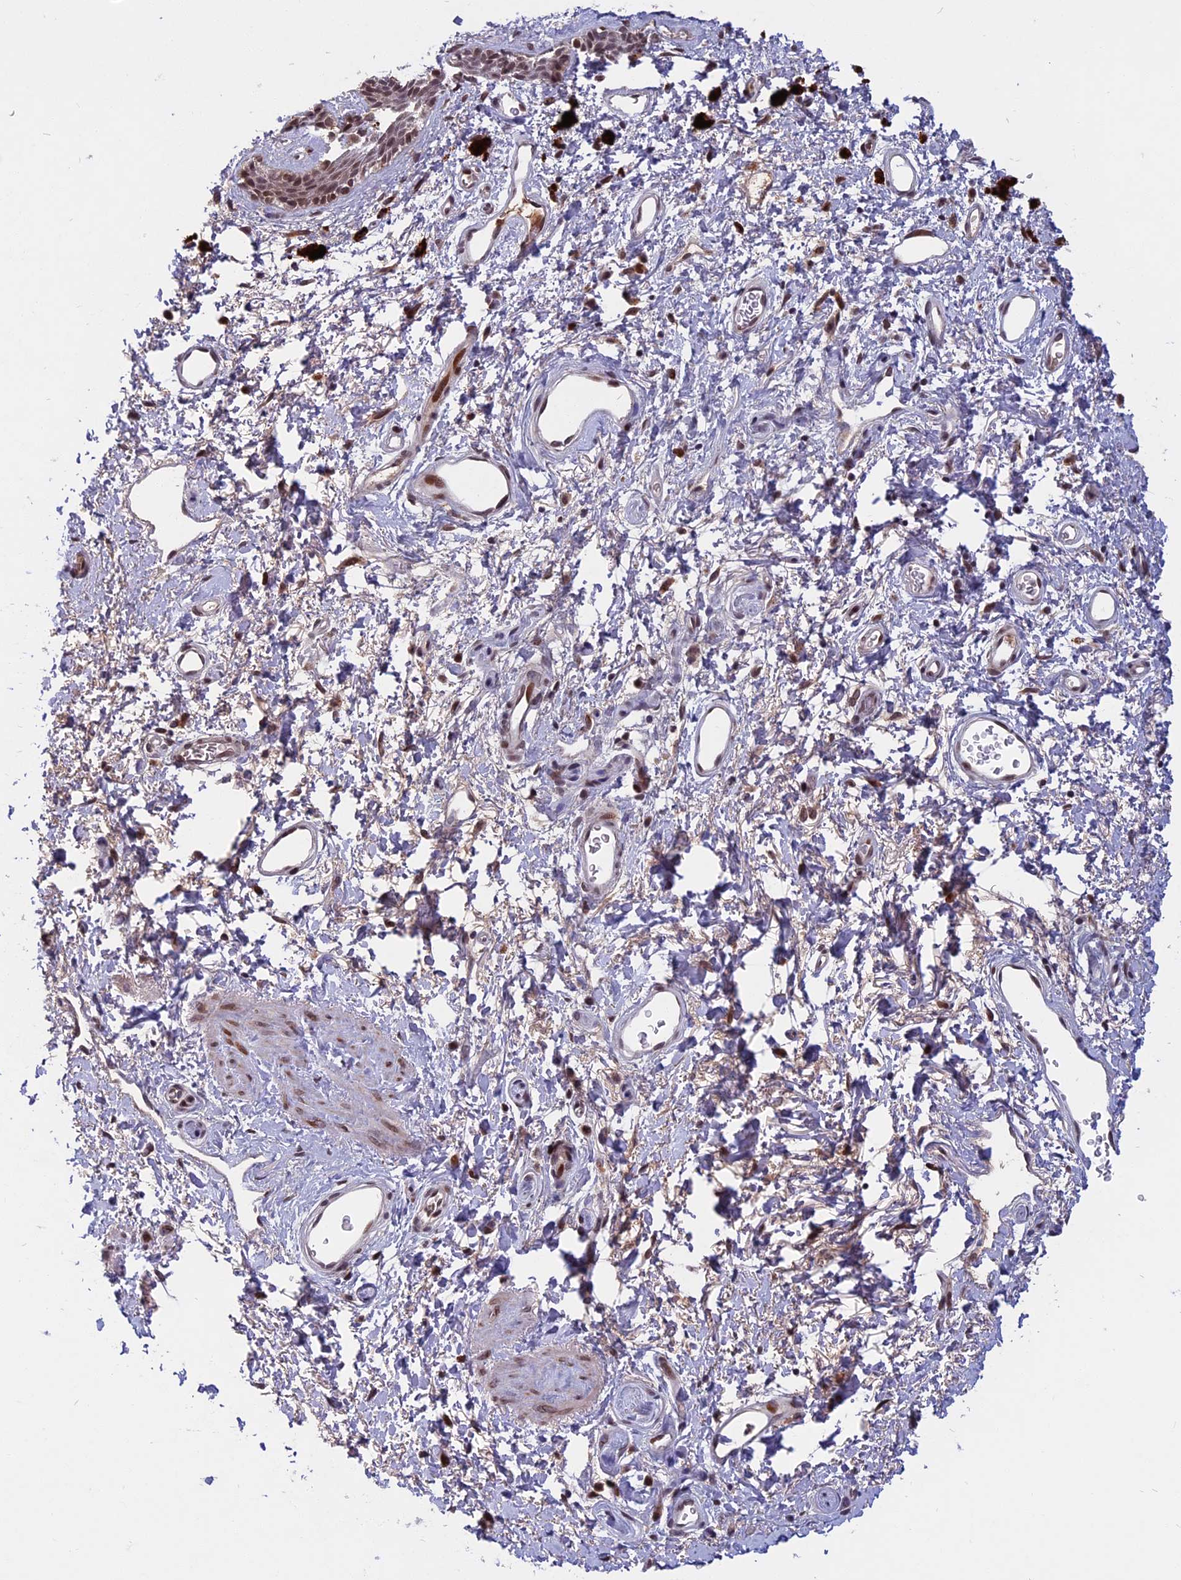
{"staining": {"intensity": "moderate", "quantity": "25%-75%", "location": "nuclear"}, "tissue": "skin", "cell_type": "Epidermal cells", "image_type": "normal", "snomed": [{"axis": "morphology", "description": "Normal tissue, NOS"}, {"axis": "topography", "description": "Anal"}], "caption": "The photomicrograph demonstrates immunohistochemical staining of benign skin. There is moderate nuclear expression is appreciated in about 25%-75% of epidermal cells. Using DAB (3,3'-diaminobenzidine) (brown) and hematoxylin (blue) stains, captured at high magnification using brightfield microscopy.", "gene": "CDC7", "patient": {"sex": "female", "age": 46}}